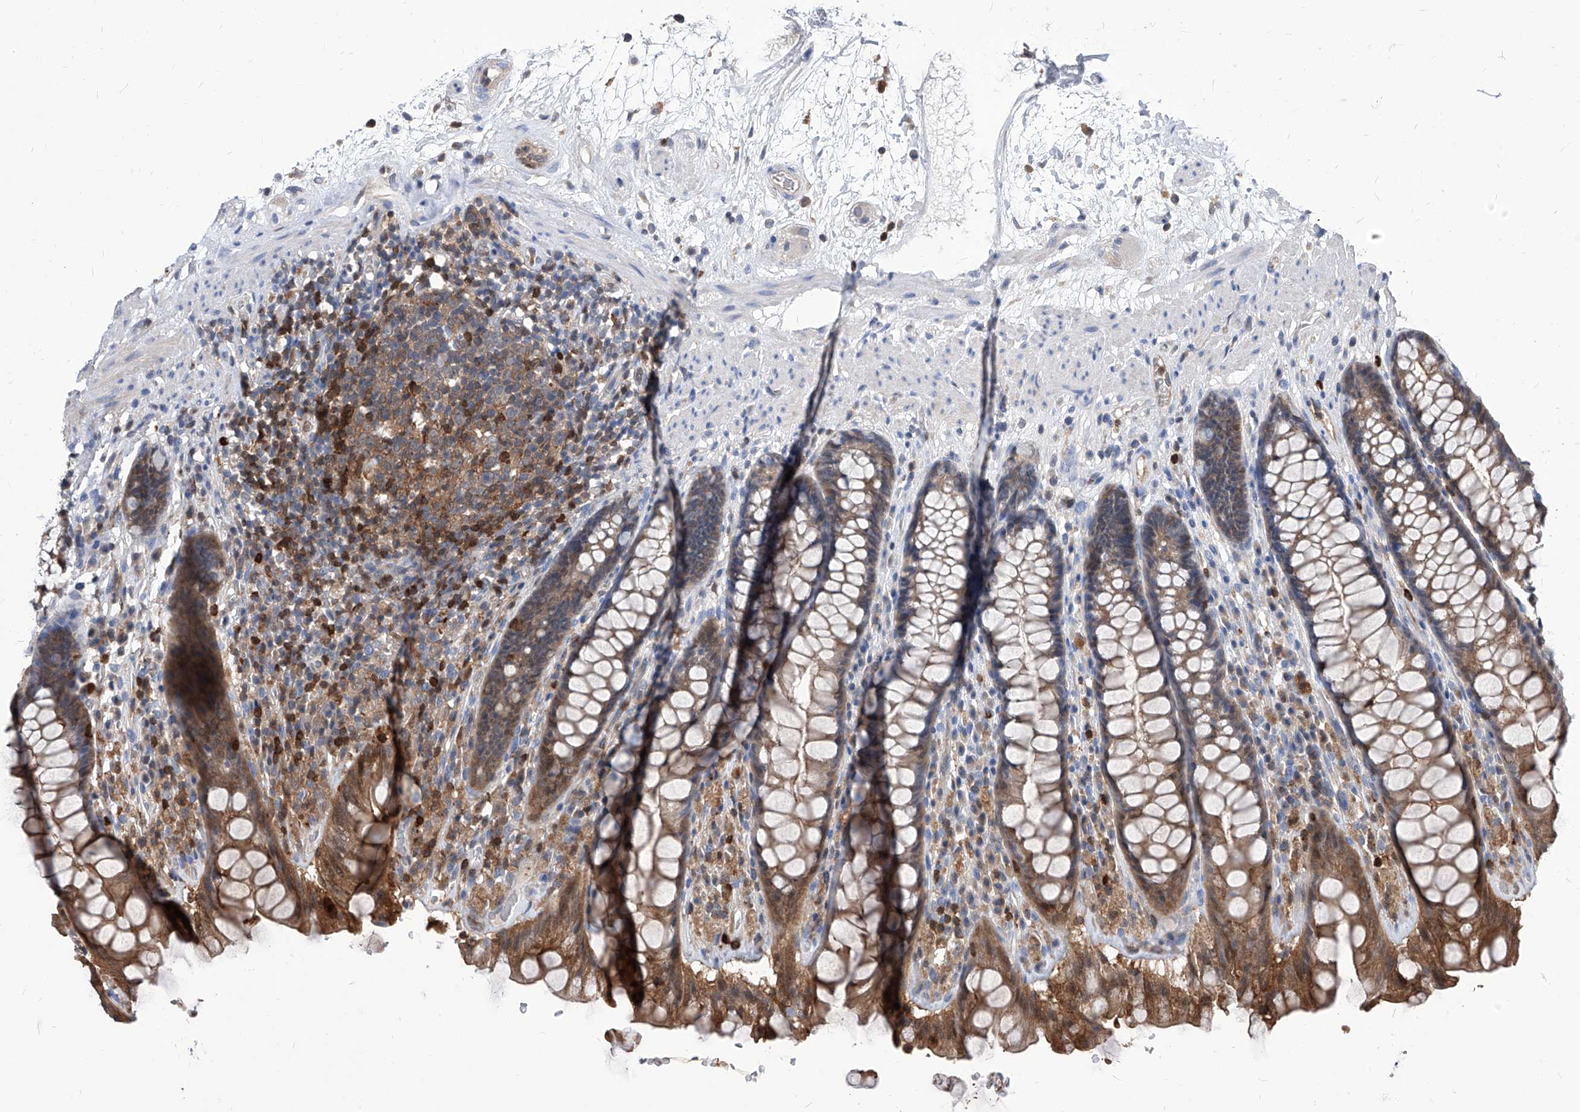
{"staining": {"intensity": "moderate", "quantity": ">75%", "location": "cytoplasmic/membranous"}, "tissue": "rectum", "cell_type": "Glandular cells", "image_type": "normal", "snomed": [{"axis": "morphology", "description": "Normal tissue, NOS"}, {"axis": "topography", "description": "Rectum"}], "caption": "Immunohistochemistry histopathology image of unremarkable rectum: human rectum stained using immunohistochemistry (IHC) demonstrates medium levels of moderate protein expression localized specifically in the cytoplasmic/membranous of glandular cells, appearing as a cytoplasmic/membranous brown color.", "gene": "ABRACL", "patient": {"sex": "male", "age": 64}}